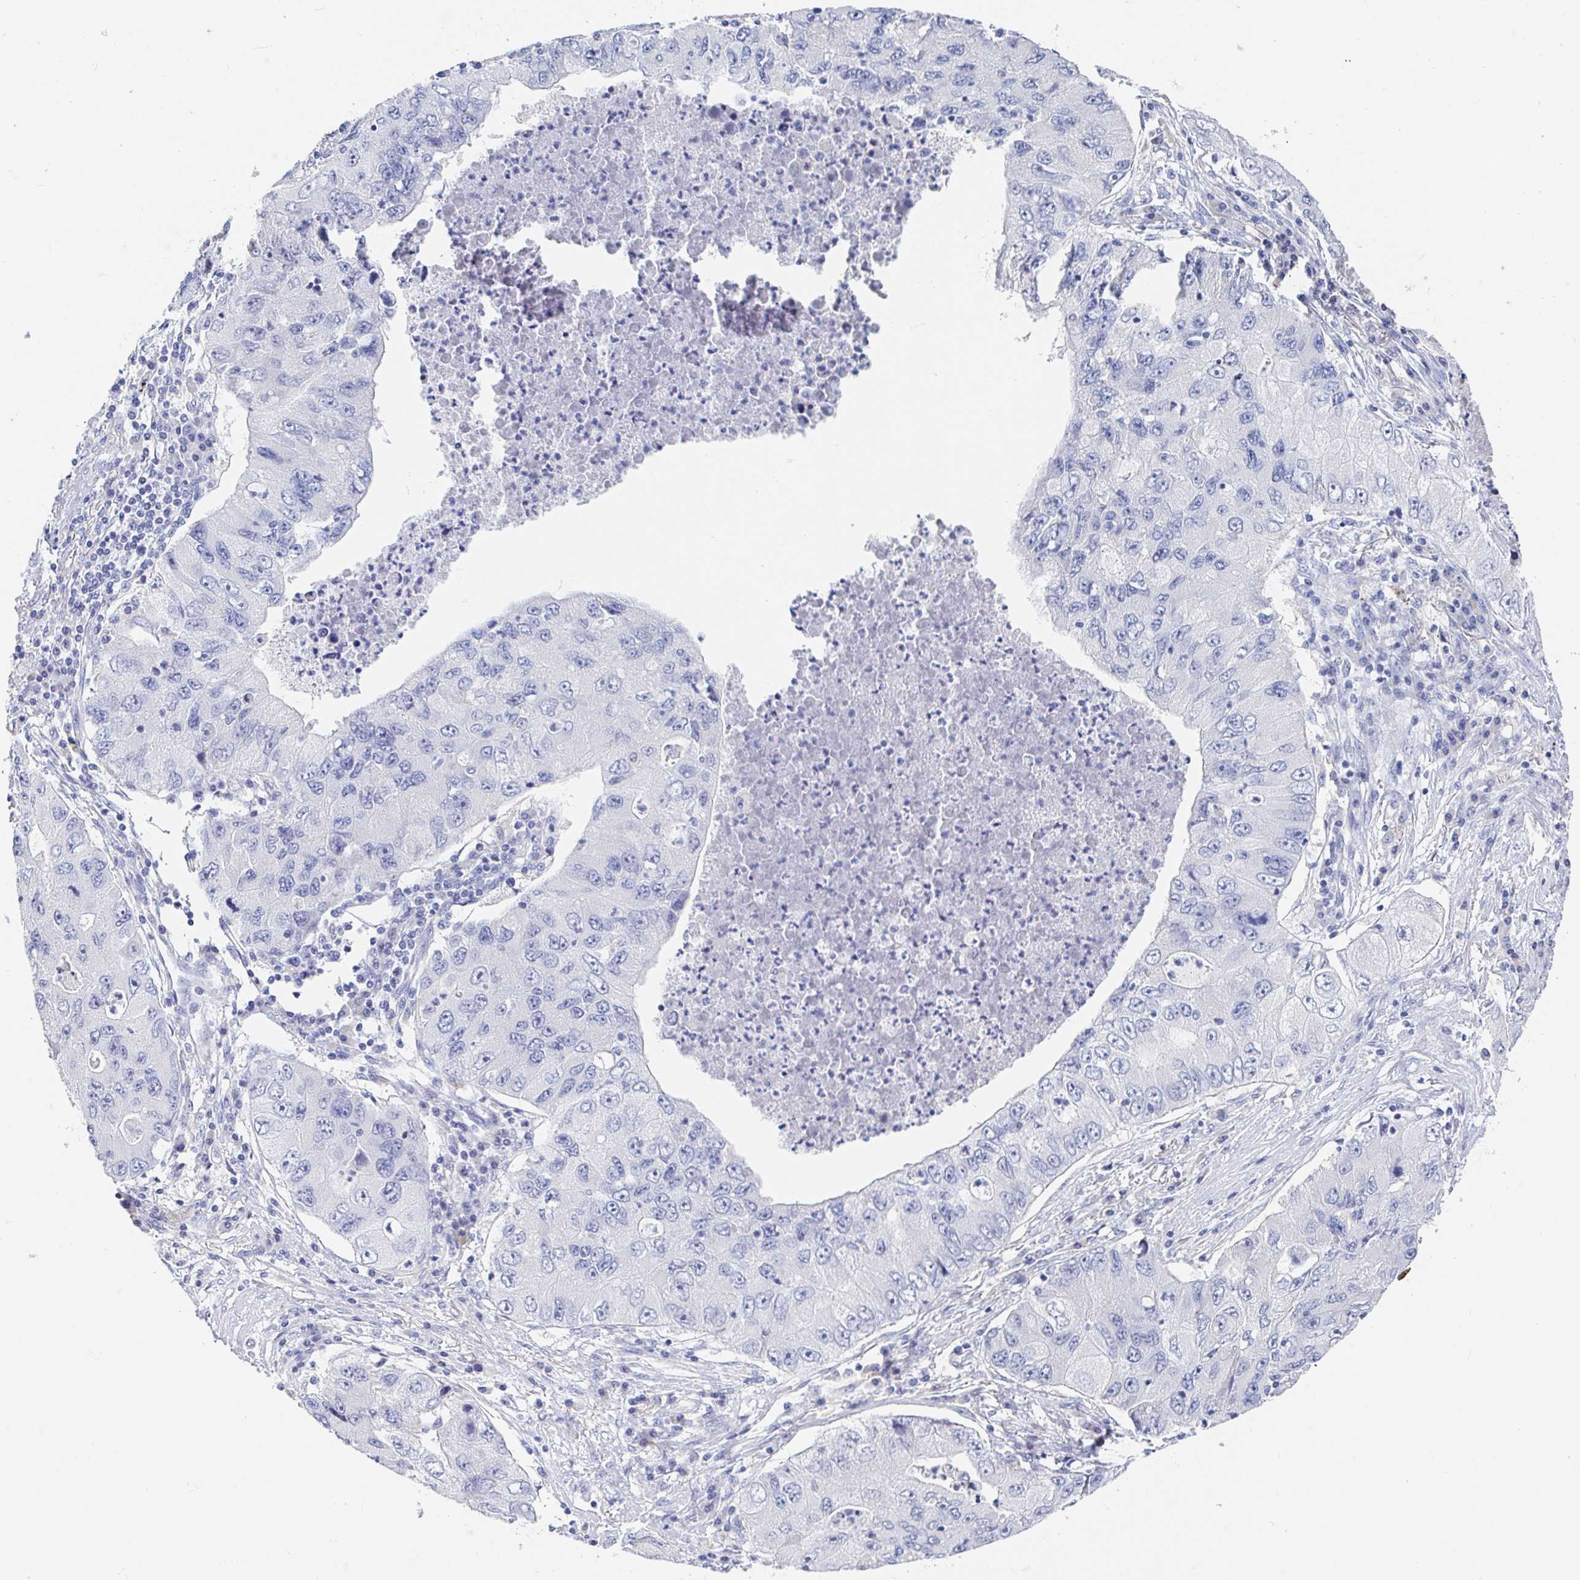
{"staining": {"intensity": "negative", "quantity": "none", "location": "none"}, "tissue": "lung cancer", "cell_type": "Tumor cells", "image_type": "cancer", "snomed": [{"axis": "morphology", "description": "Adenocarcinoma, NOS"}, {"axis": "morphology", "description": "Adenocarcinoma, metastatic, NOS"}, {"axis": "topography", "description": "Lymph node"}, {"axis": "topography", "description": "Lung"}], "caption": "Immunohistochemistry image of neoplastic tissue: lung metastatic adenocarcinoma stained with DAB exhibits no significant protein positivity in tumor cells. The staining is performed using DAB brown chromogen with nuclei counter-stained in using hematoxylin.", "gene": "PDE6B", "patient": {"sex": "female", "age": 54}}